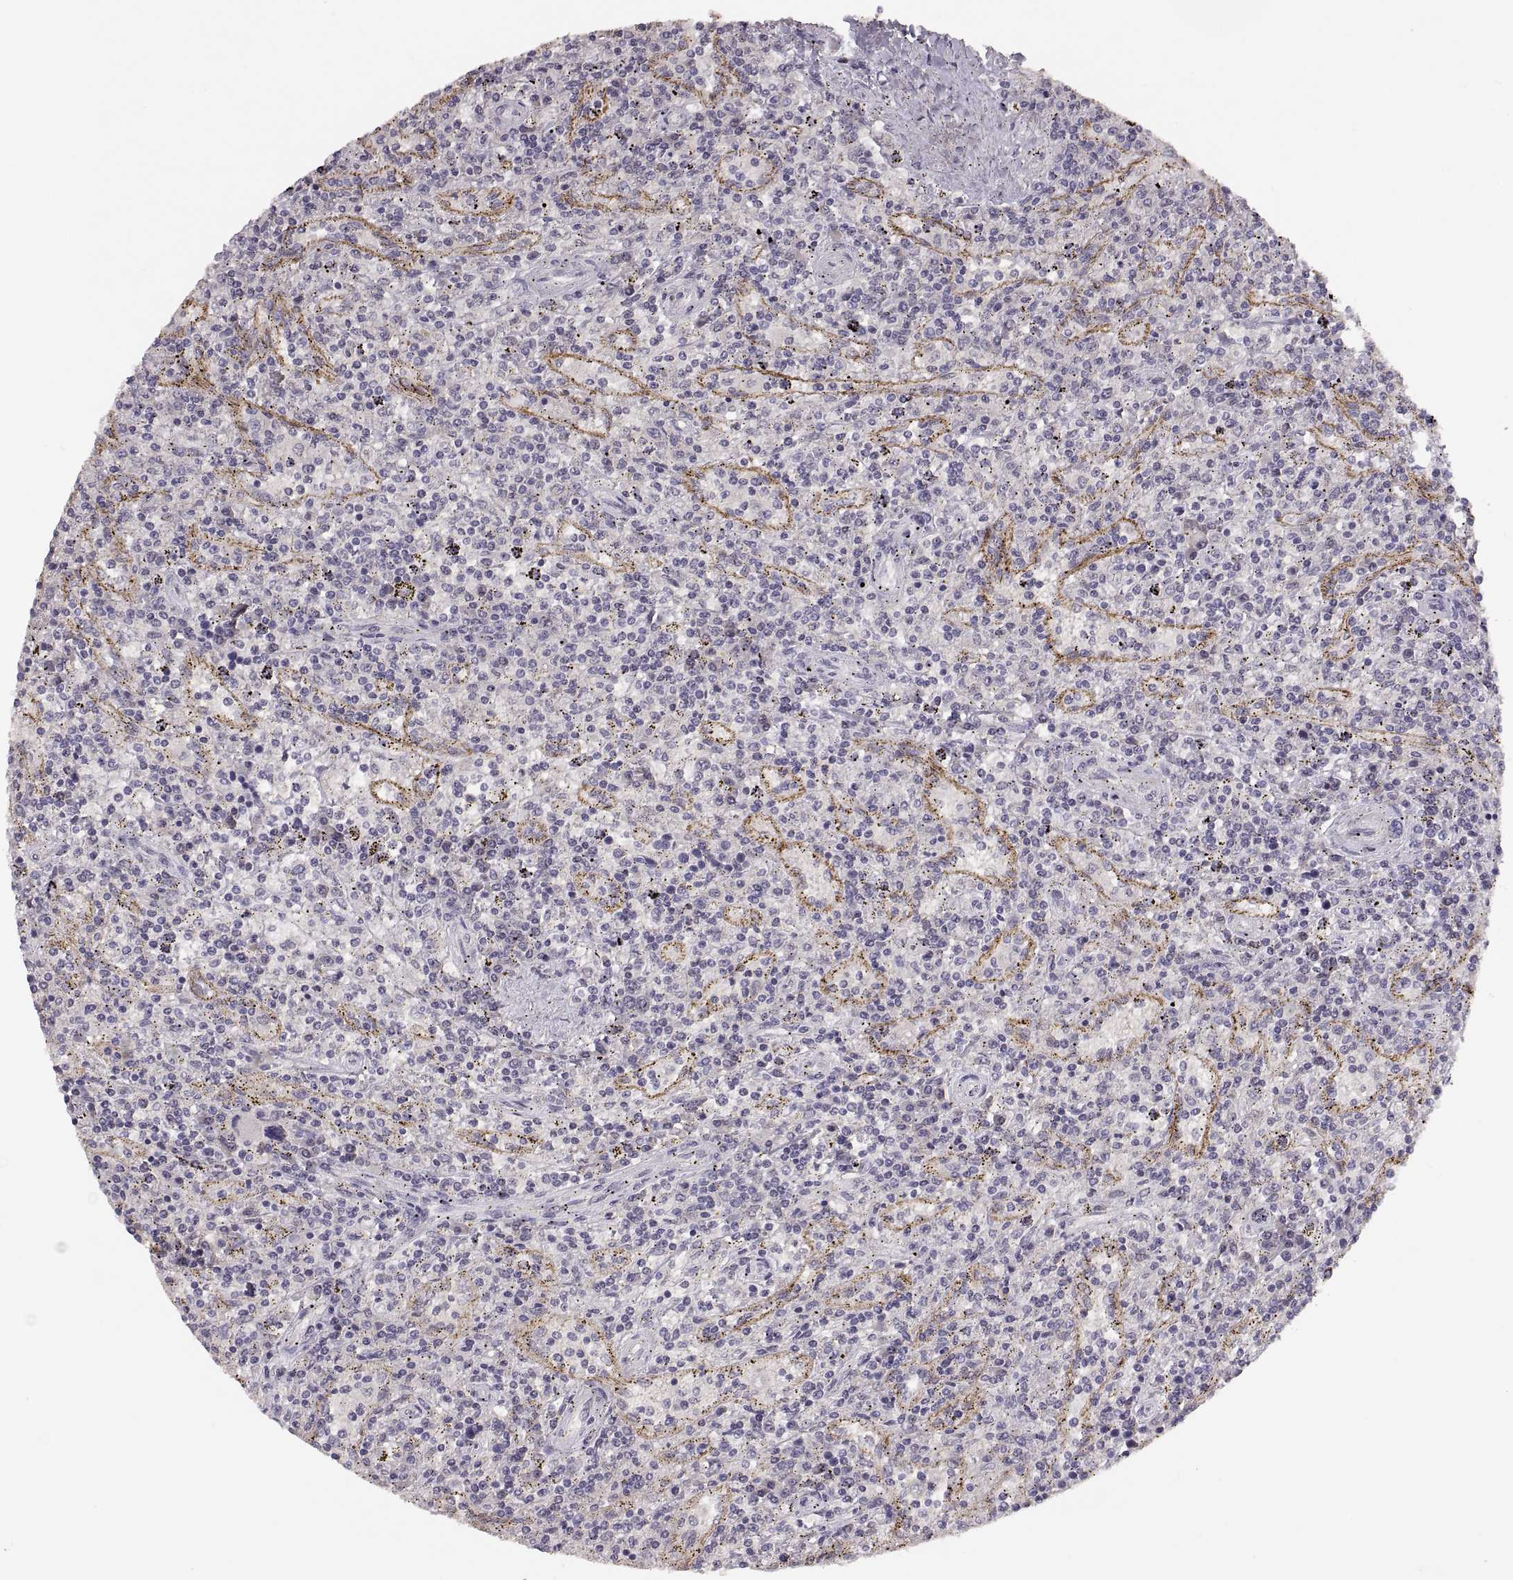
{"staining": {"intensity": "negative", "quantity": "none", "location": "none"}, "tissue": "lymphoma", "cell_type": "Tumor cells", "image_type": "cancer", "snomed": [{"axis": "morphology", "description": "Malignant lymphoma, non-Hodgkin's type, Low grade"}, {"axis": "topography", "description": "Spleen"}], "caption": "Malignant lymphoma, non-Hodgkin's type (low-grade) stained for a protein using immunohistochemistry (IHC) shows no expression tumor cells.", "gene": "CDH2", "patient": {"sex": "male", "age": 62}}